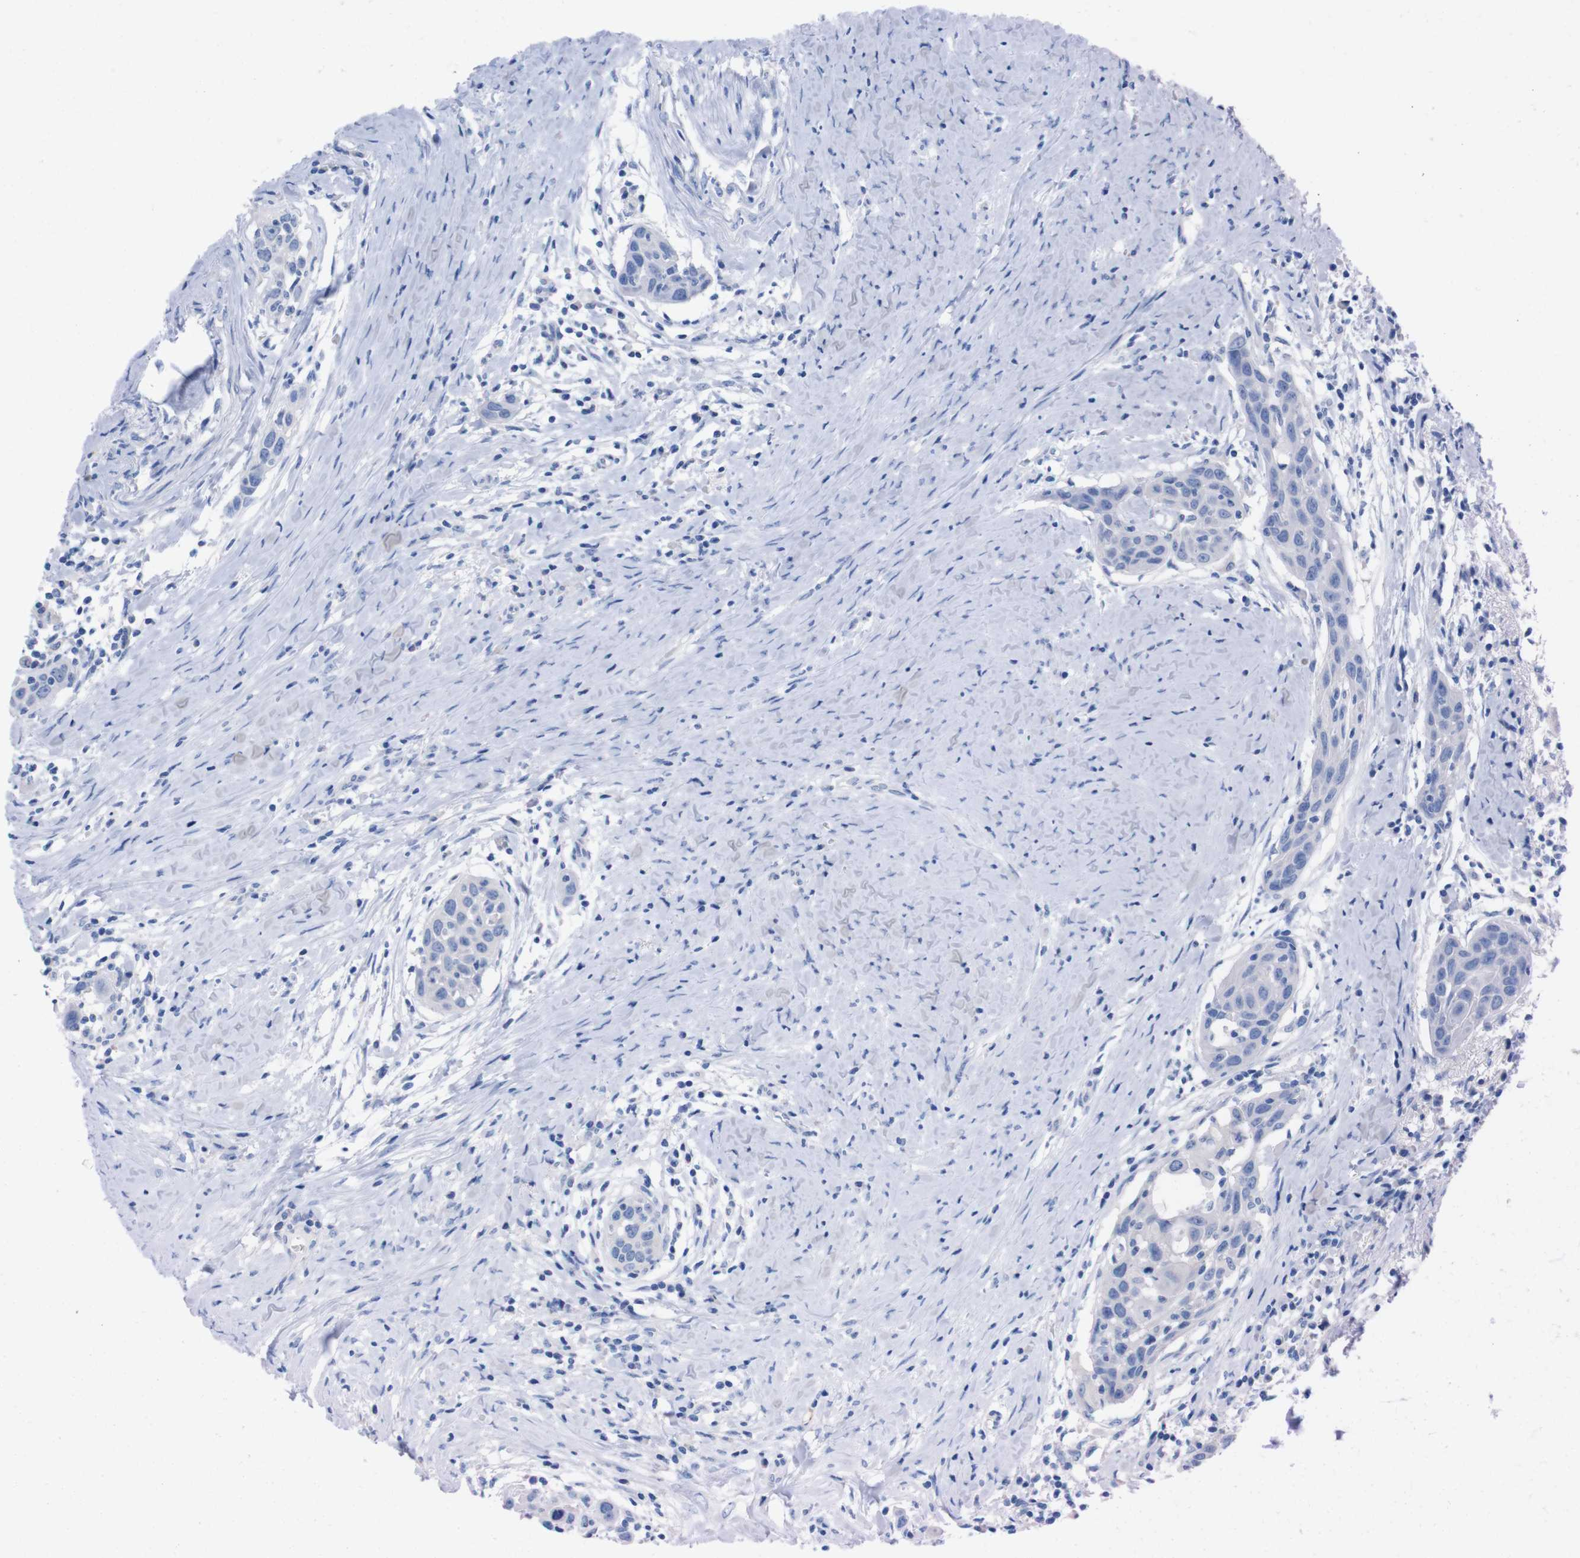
{"staining": {"intensity": "negative", "quantity": "none", "location": "none"}, "tissue": "head and neck cancer", "cell_type": "Tumor cells", "image_type": "cancer", "snomed": [{"axis": "morphology", "description": "Squamous cell carcinoma, NOS"}, {"axis": "topography", "description": "Oral tissue"}, {"axis": "topography", "description": "Head-Neck"}], "caption": "A photomicrograph of human squamous cell carcinoma (head and neck) is negative for staining in tumor cells.", "gene": "TMEM243", "patient": {"sex": "female", "age": 50}}